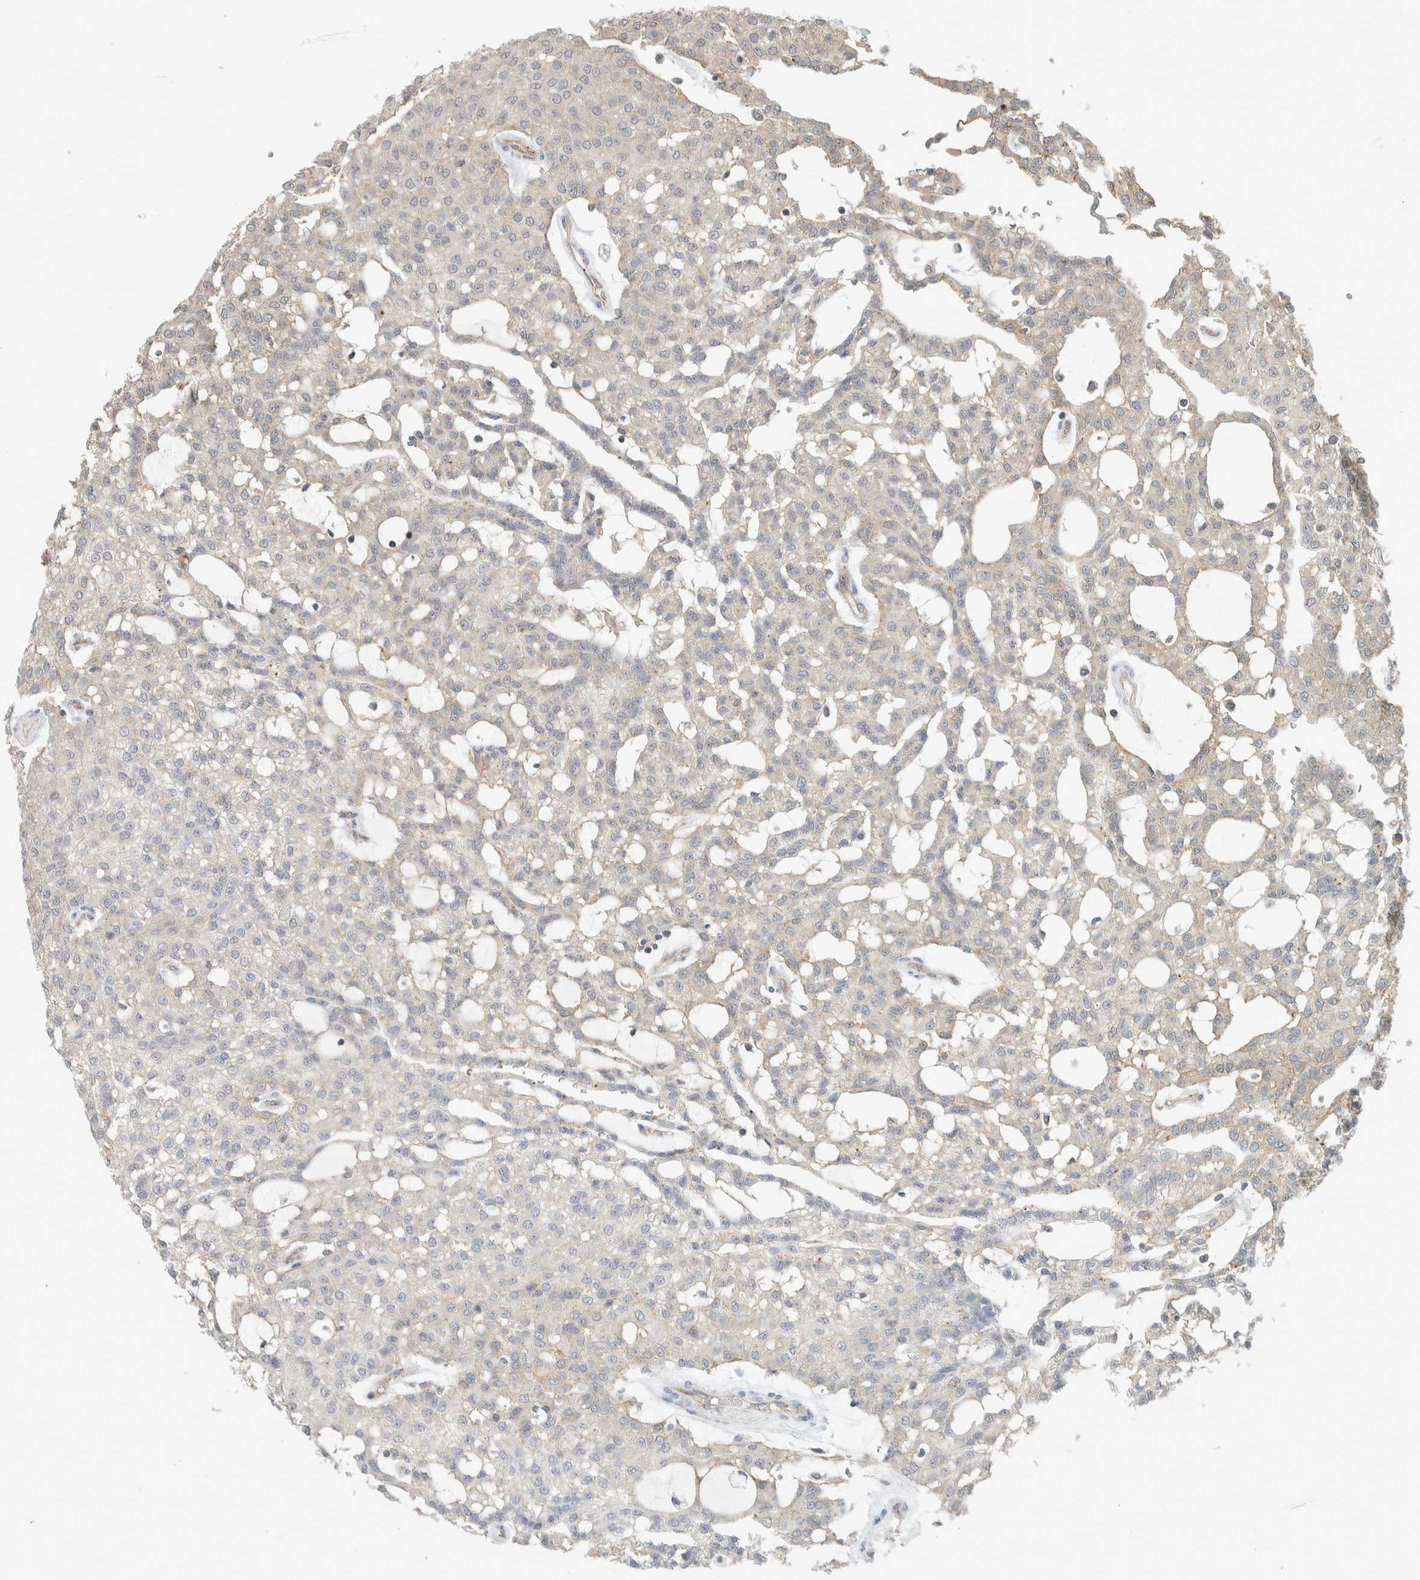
{"staining": {"intensity": "negative", "quantity": "none", "location": "none"}, "tissue": "renal cancer", "cell_type": "Tumor cells", "image_type": "cancer", "snomed": [{"axis": "morphology", "description": "Adenocarcinoma, NOS"}, {"axis": "topography", "description": "Kidney"}], "caption": "Tumor cells are negative for protein expression in human adenocarcinoma (renal).", "gene": "DEPTOR", "patient": {"sex": "male", "age": 63}}